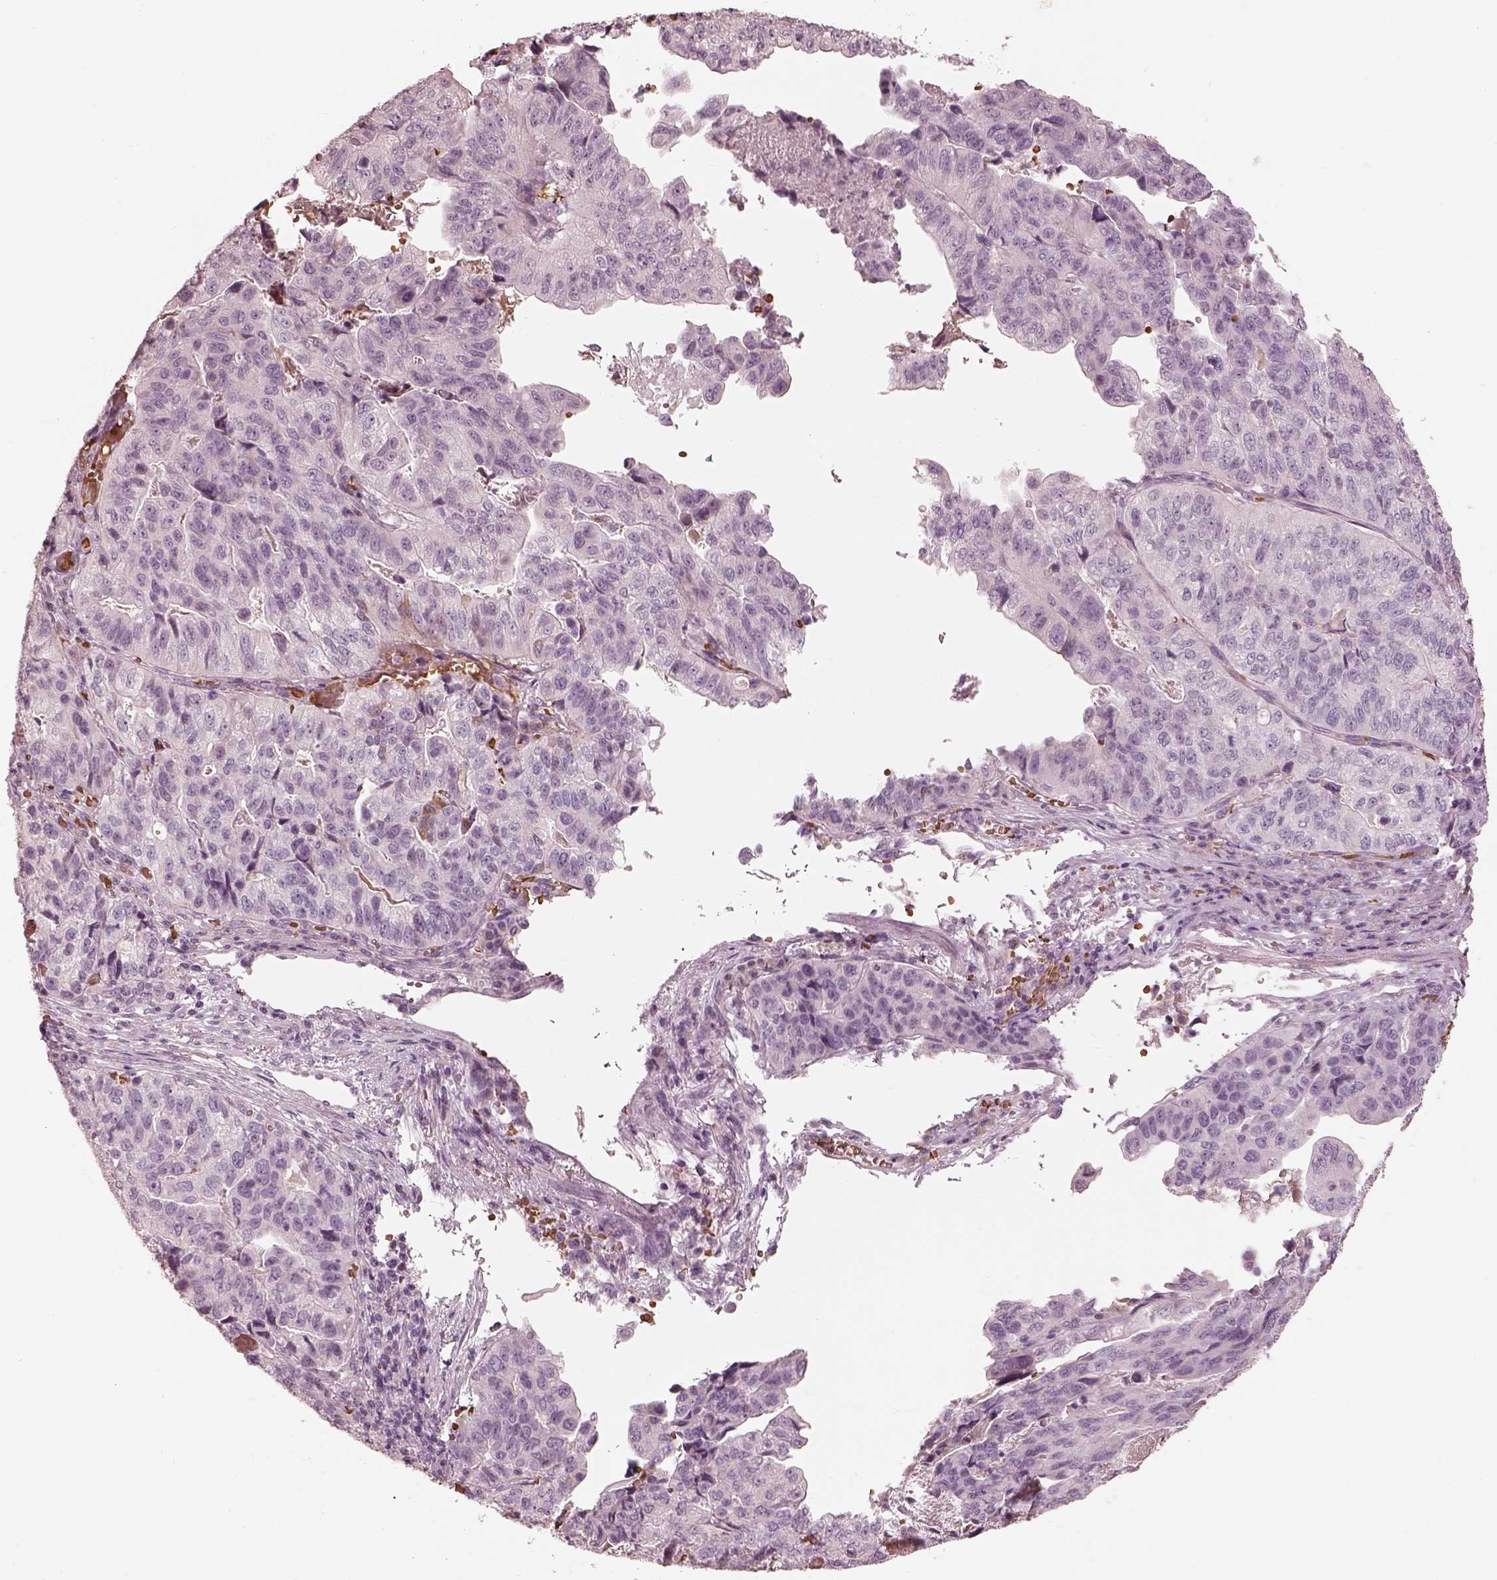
{"staining": {"intensity": "negative", "quantity": "none", "location": "none"}, "tissue": "stomach cancer", "cell_type": "Tumor cells", "image_type": "cancer", "snomed": [{"axis": "morphology", "description": "Adenocarcinoma, NOS"}, {"axis": "topography", "description": "Stomach, upper"}], "caption": "Protein analysis of stomach adenocarcinoma shows no significant expression in tumor cells.", "gene": "ANKLE1", "patient": {"sex": "female", "age": 67}}